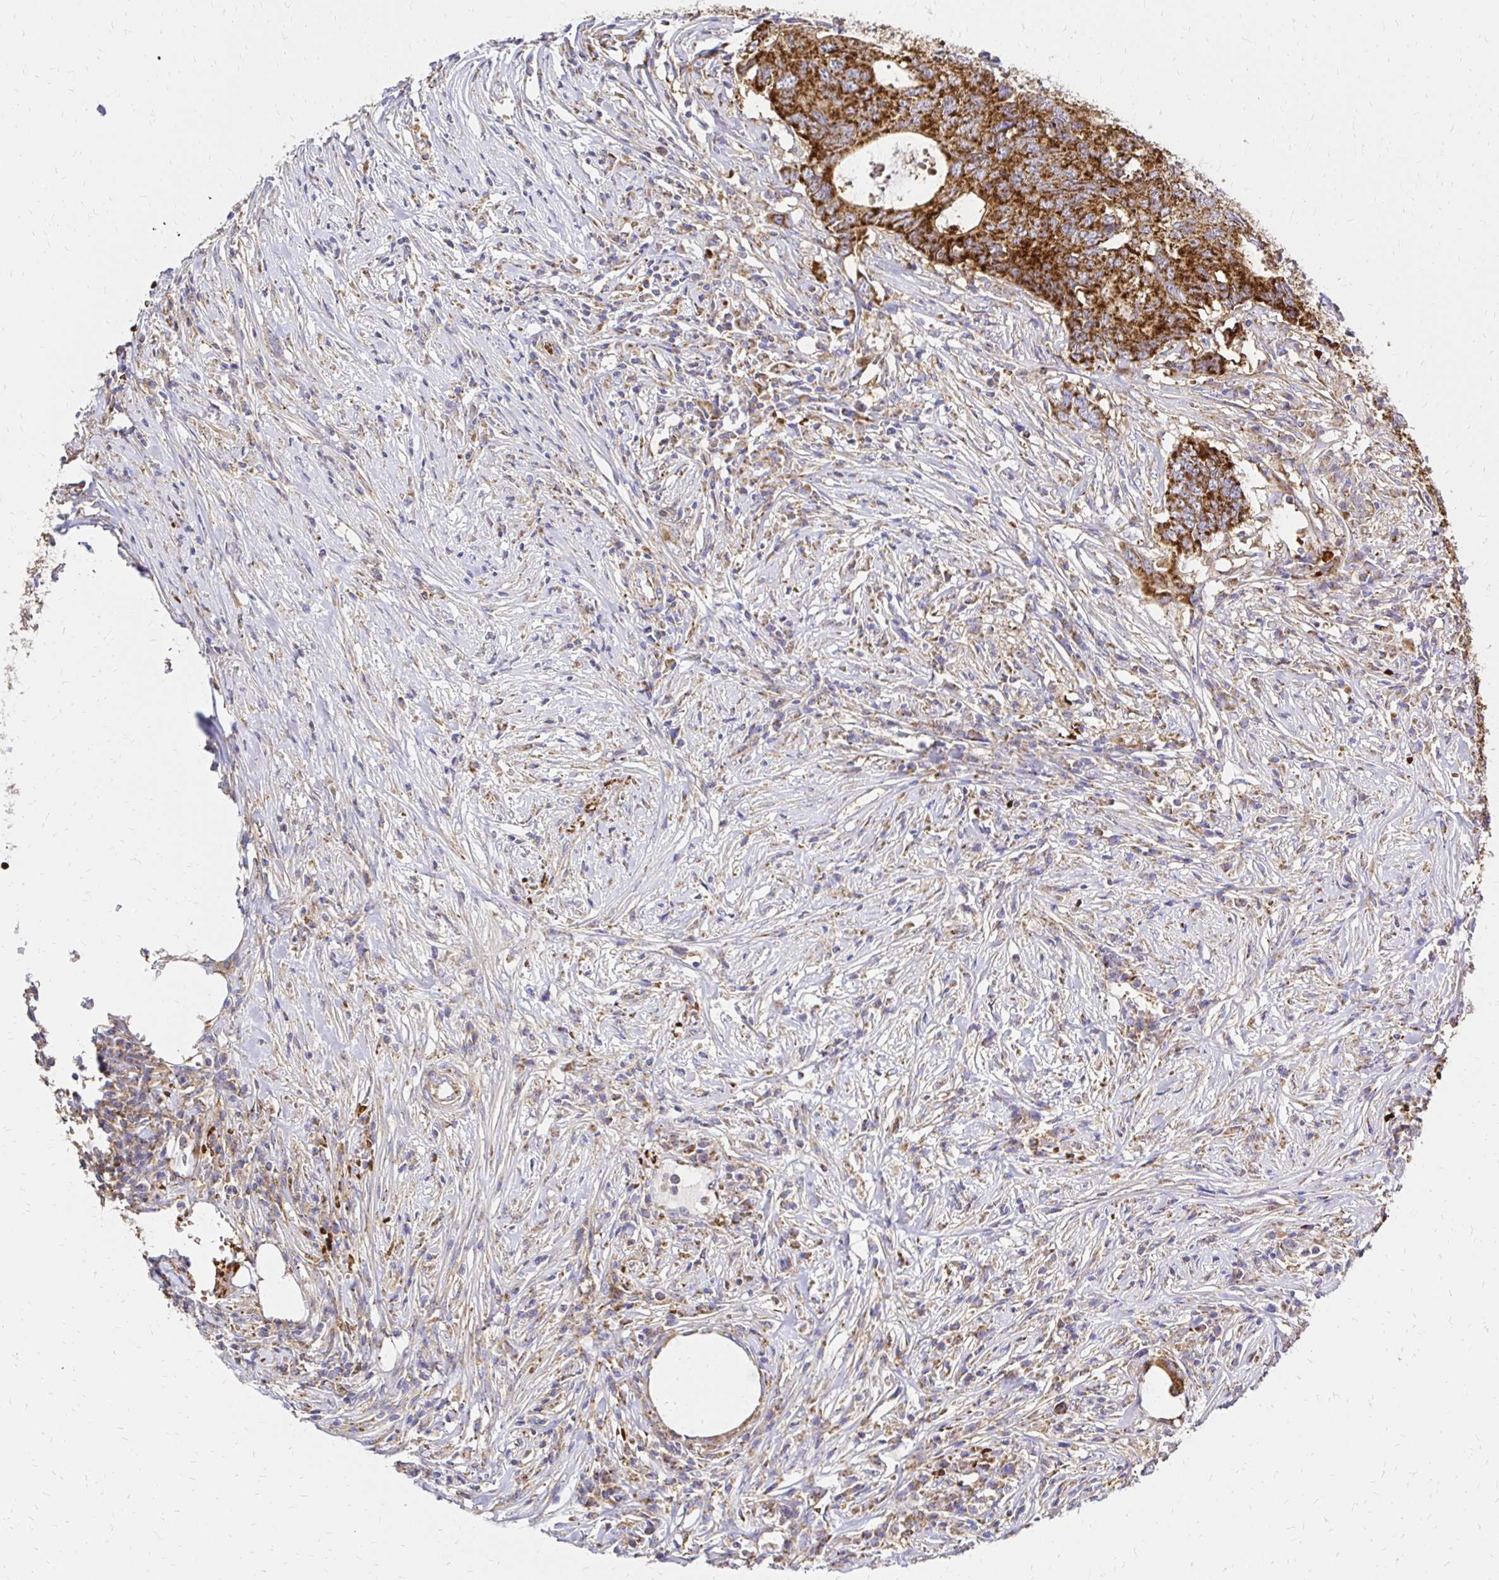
{"staining": {"intensity": "strong", "quantity": ">75%", "location": "cytoplasmic/membranous"}, "tissue": "colorectal cancer", "cell_type": "Tumor cells", "image_type": "cancer", "snomed": [{"axis": "morphology", "description": "Adenocarcinoma, NOS"}, {"axis": "topography", "description": "Colon"}], "caption": "Strong cytoplasmic/membranous protein expression is seen in approximately >75% of tumor cells in colorectal adenocarcinoma. Using DAB (brown) and hematoxylin (blue) stains, captured at high magnification using brightfield microscopy.", "gene": "MRPL13", "patient": {"sex": "male", "age": 71}}